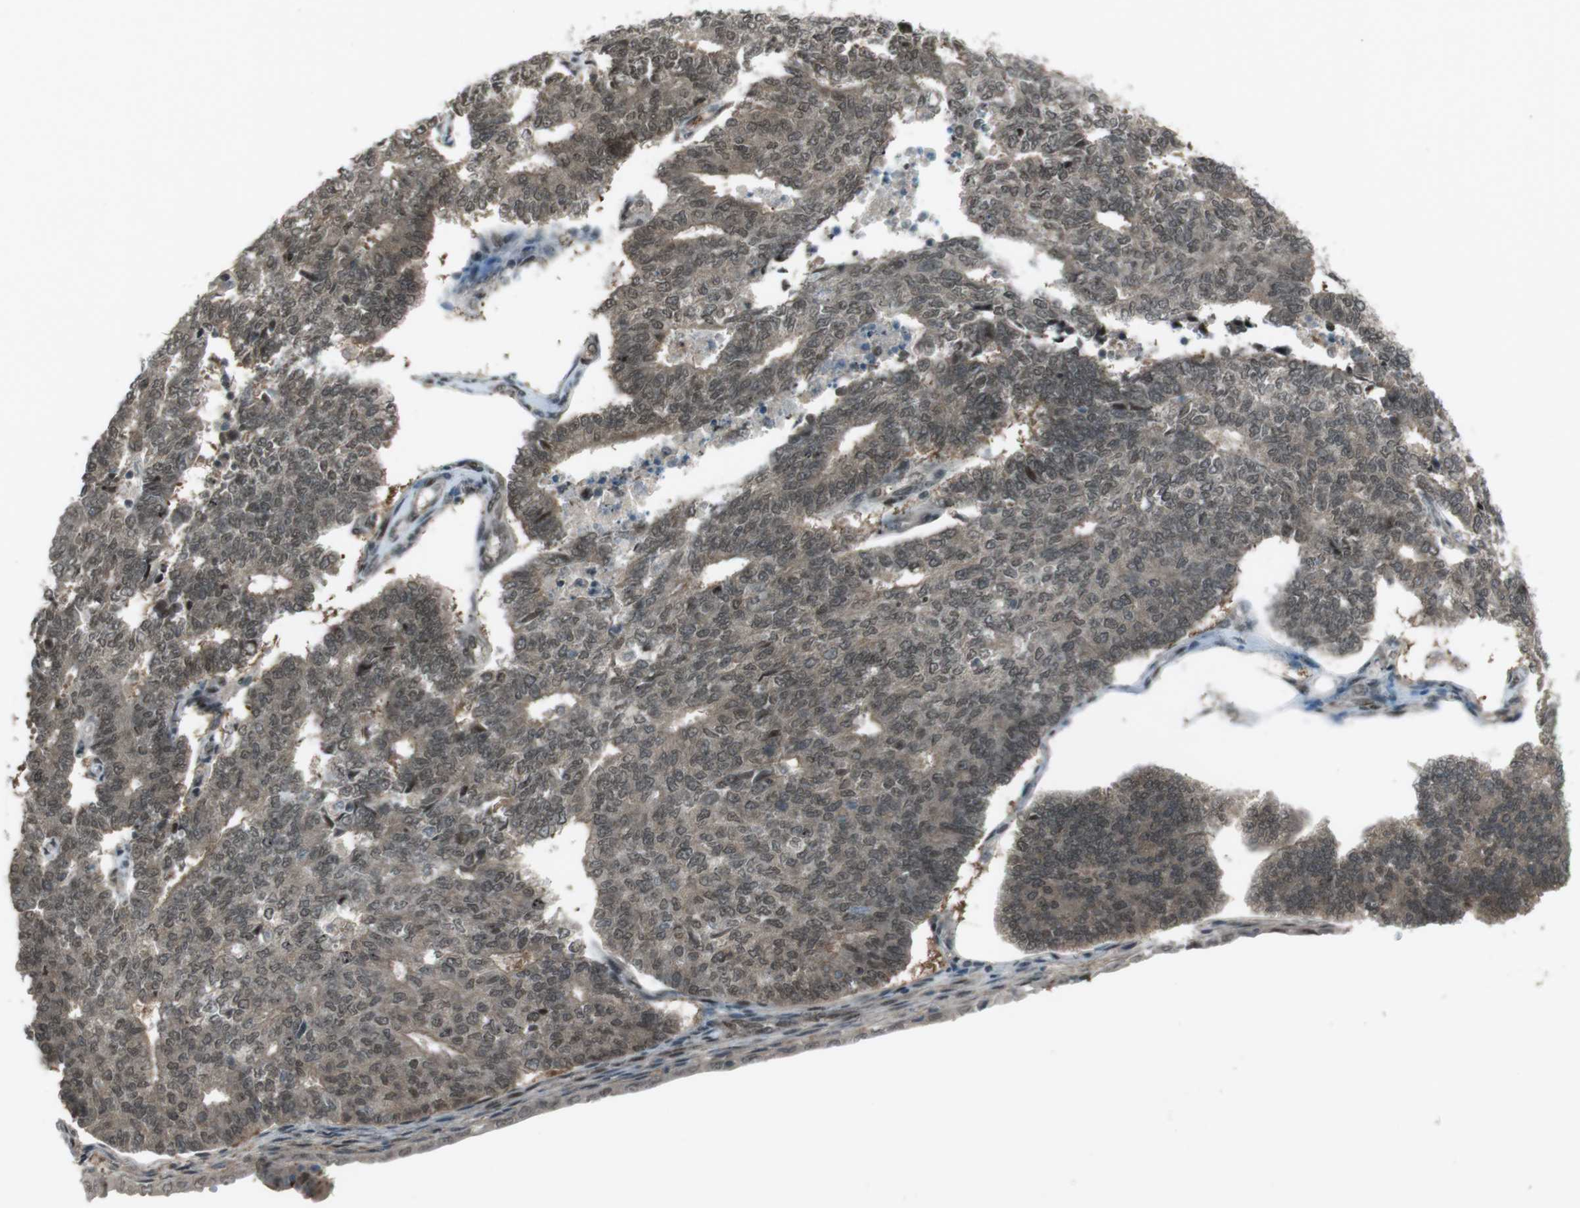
{"staining": {"intensity": "weak", "quantity": ">75%", "location": "cytoplasmic/membranous,nuclear"}, "tissue": "endometrial cancer", "cell_type": "Tumor cells", "image_type": "cancer", "snomed": [{"axis": "morphology", "description": "Adenocarcinoma, NOS"}, {"axis": "topography", "description": "Endometrium"}], "caption": "High-power microscopy captured an IHC micrograph of endometrial cancer (adenocarcinoma), revealing weak cytoplasmic/membranous and nuclear positivity in approximately >75% of tumor cells. The protein is stained brown, and the nuclei are stained in blue (DAB (3,3'-diaminobenzidine) IHC with brightfield microscopy, high magnification).", "gene": "SLITRK5", "patient": {"sex": "female", "age": 70}}